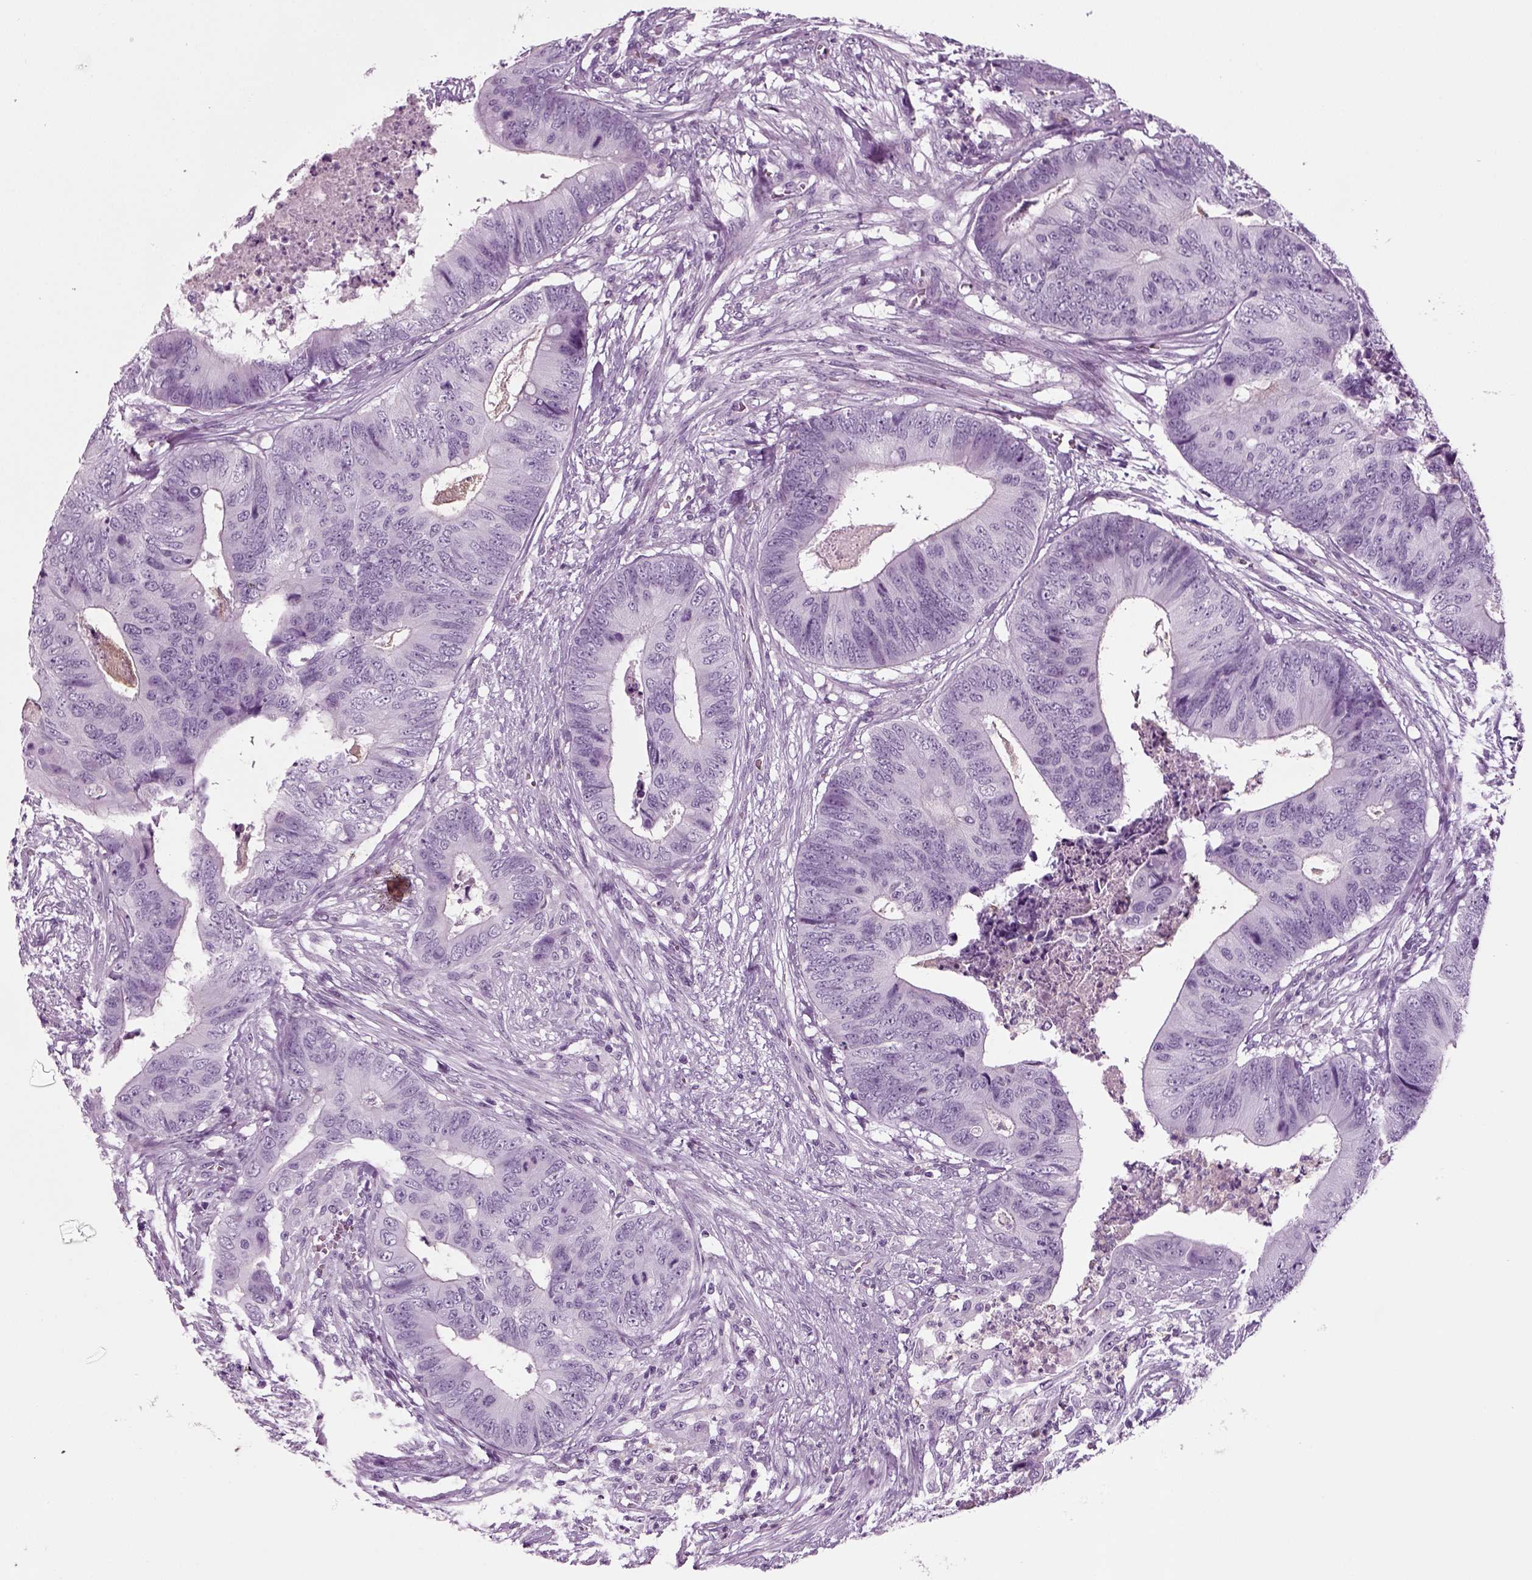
{"staining": {"intensity": "negative", "quantity": "none", "location": "none"}, "tissue": "colorectal cancer", "cell_type": "Tumor cells", "image_type": "cancer", "snomed": [{"axis": "morphology", "description": "Adenocarcinoma, NOS"}, {"axis": "topography", "description": "Colon"}], "caption": "An immunohistochemistry (IHC) micrograph of colorectal adenocarcinoma is shown. There is no staining in tumor cells of colorectal adenocarcinoma. (DAB IHC with hematoxylin counter stain).", "gene": "CRABP1", "patient": {"sex": "male", "age": 84}}